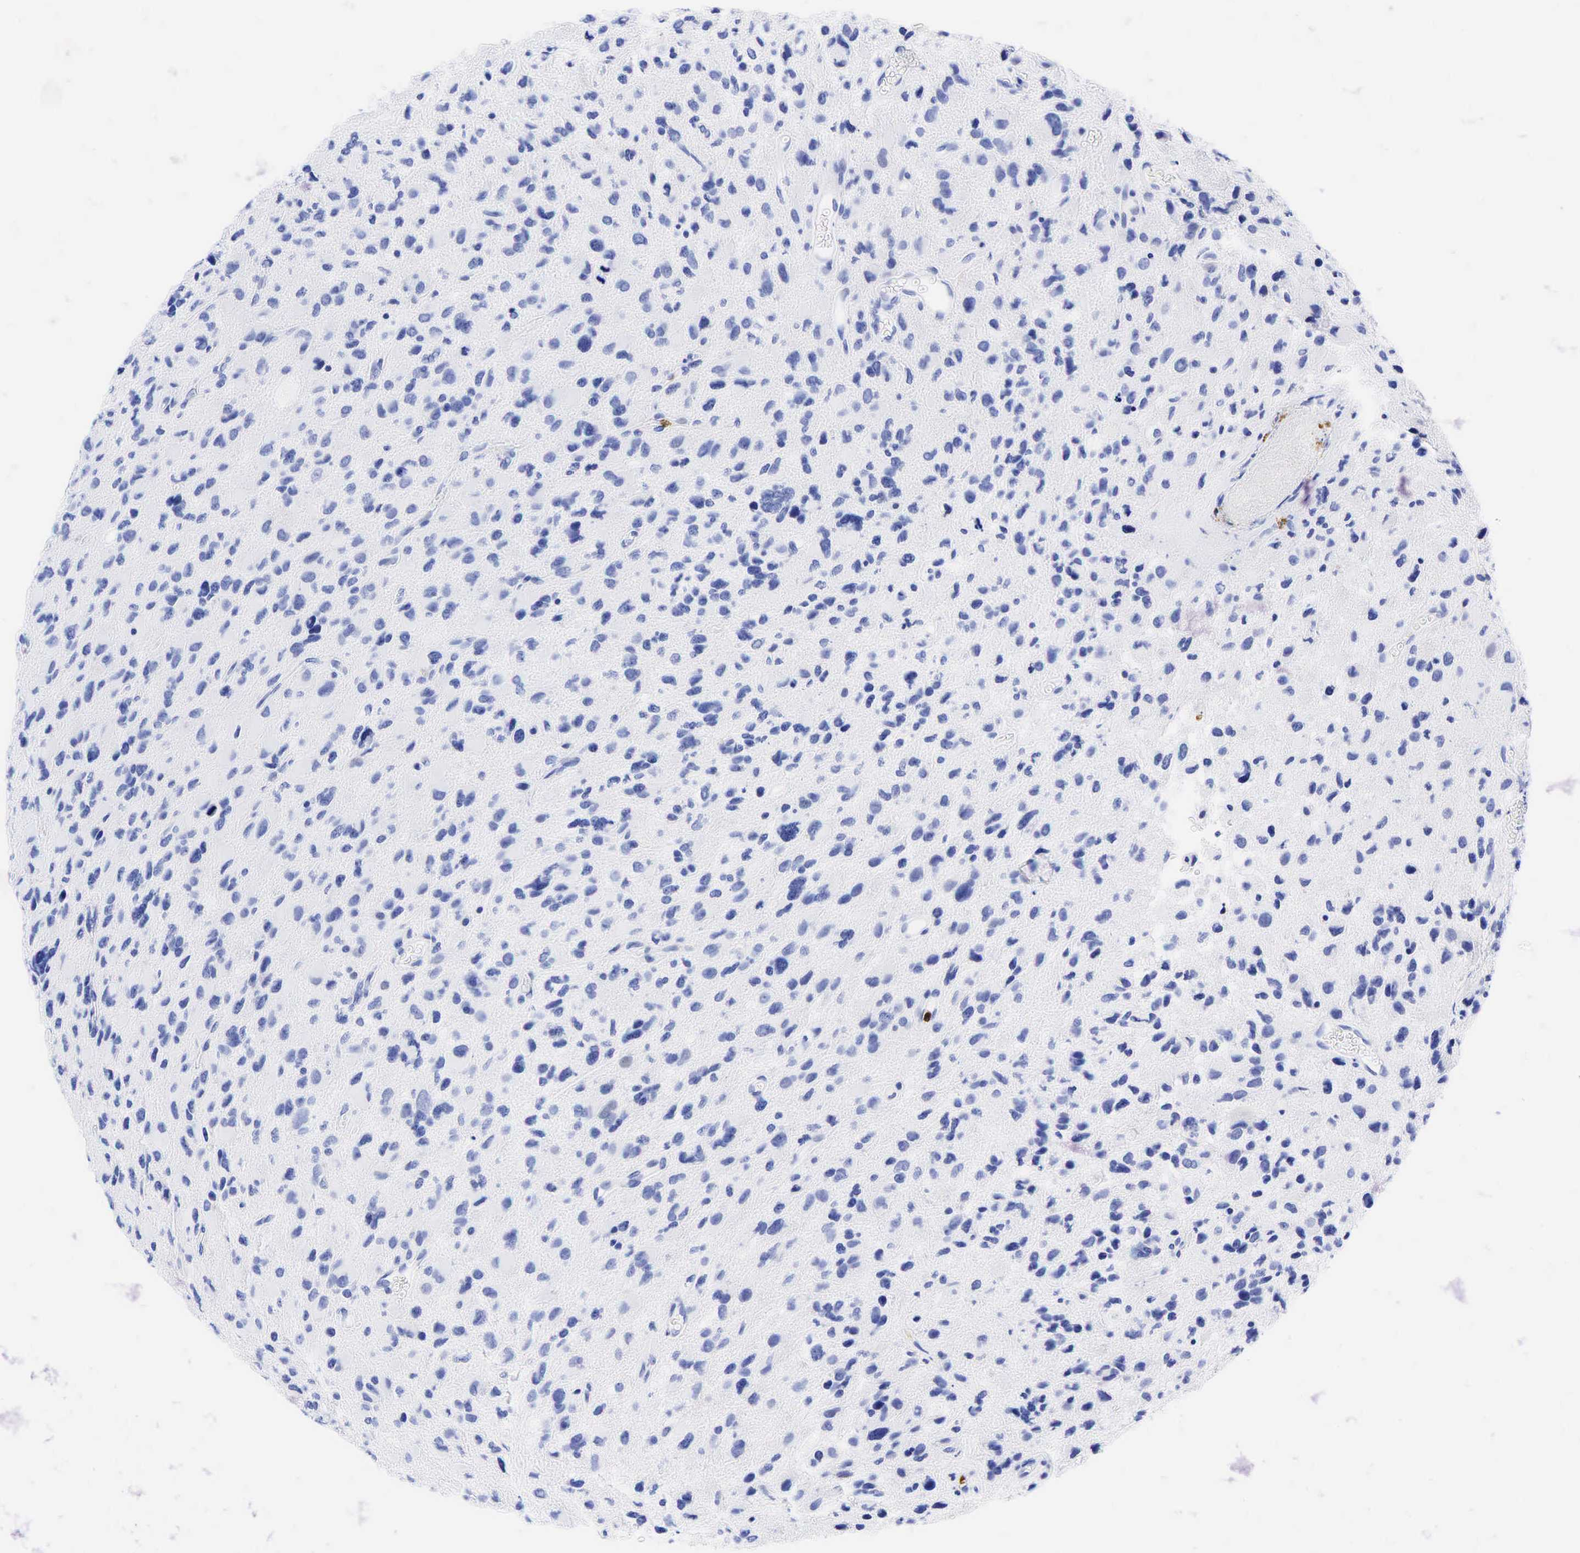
{"staining": {"intensity": "negative", "quantity": "none", "location": "none"}, "tissue": "glioma", "cell_type": "Tumor cells", "image_type": "cancer", "snomed": [{"axis": "morphology", "description": "Glioma, malignant, High grade"}, {"axis": "topography", "description": "Brain"}], "caption": "DAB (3,3'-diaminobenzidine) immunohistochemical staining of human glioma exhibits no significant positivity in tumor cells.", "gene": "FUT4", "patient": {"sex": "male", "age": 69}}